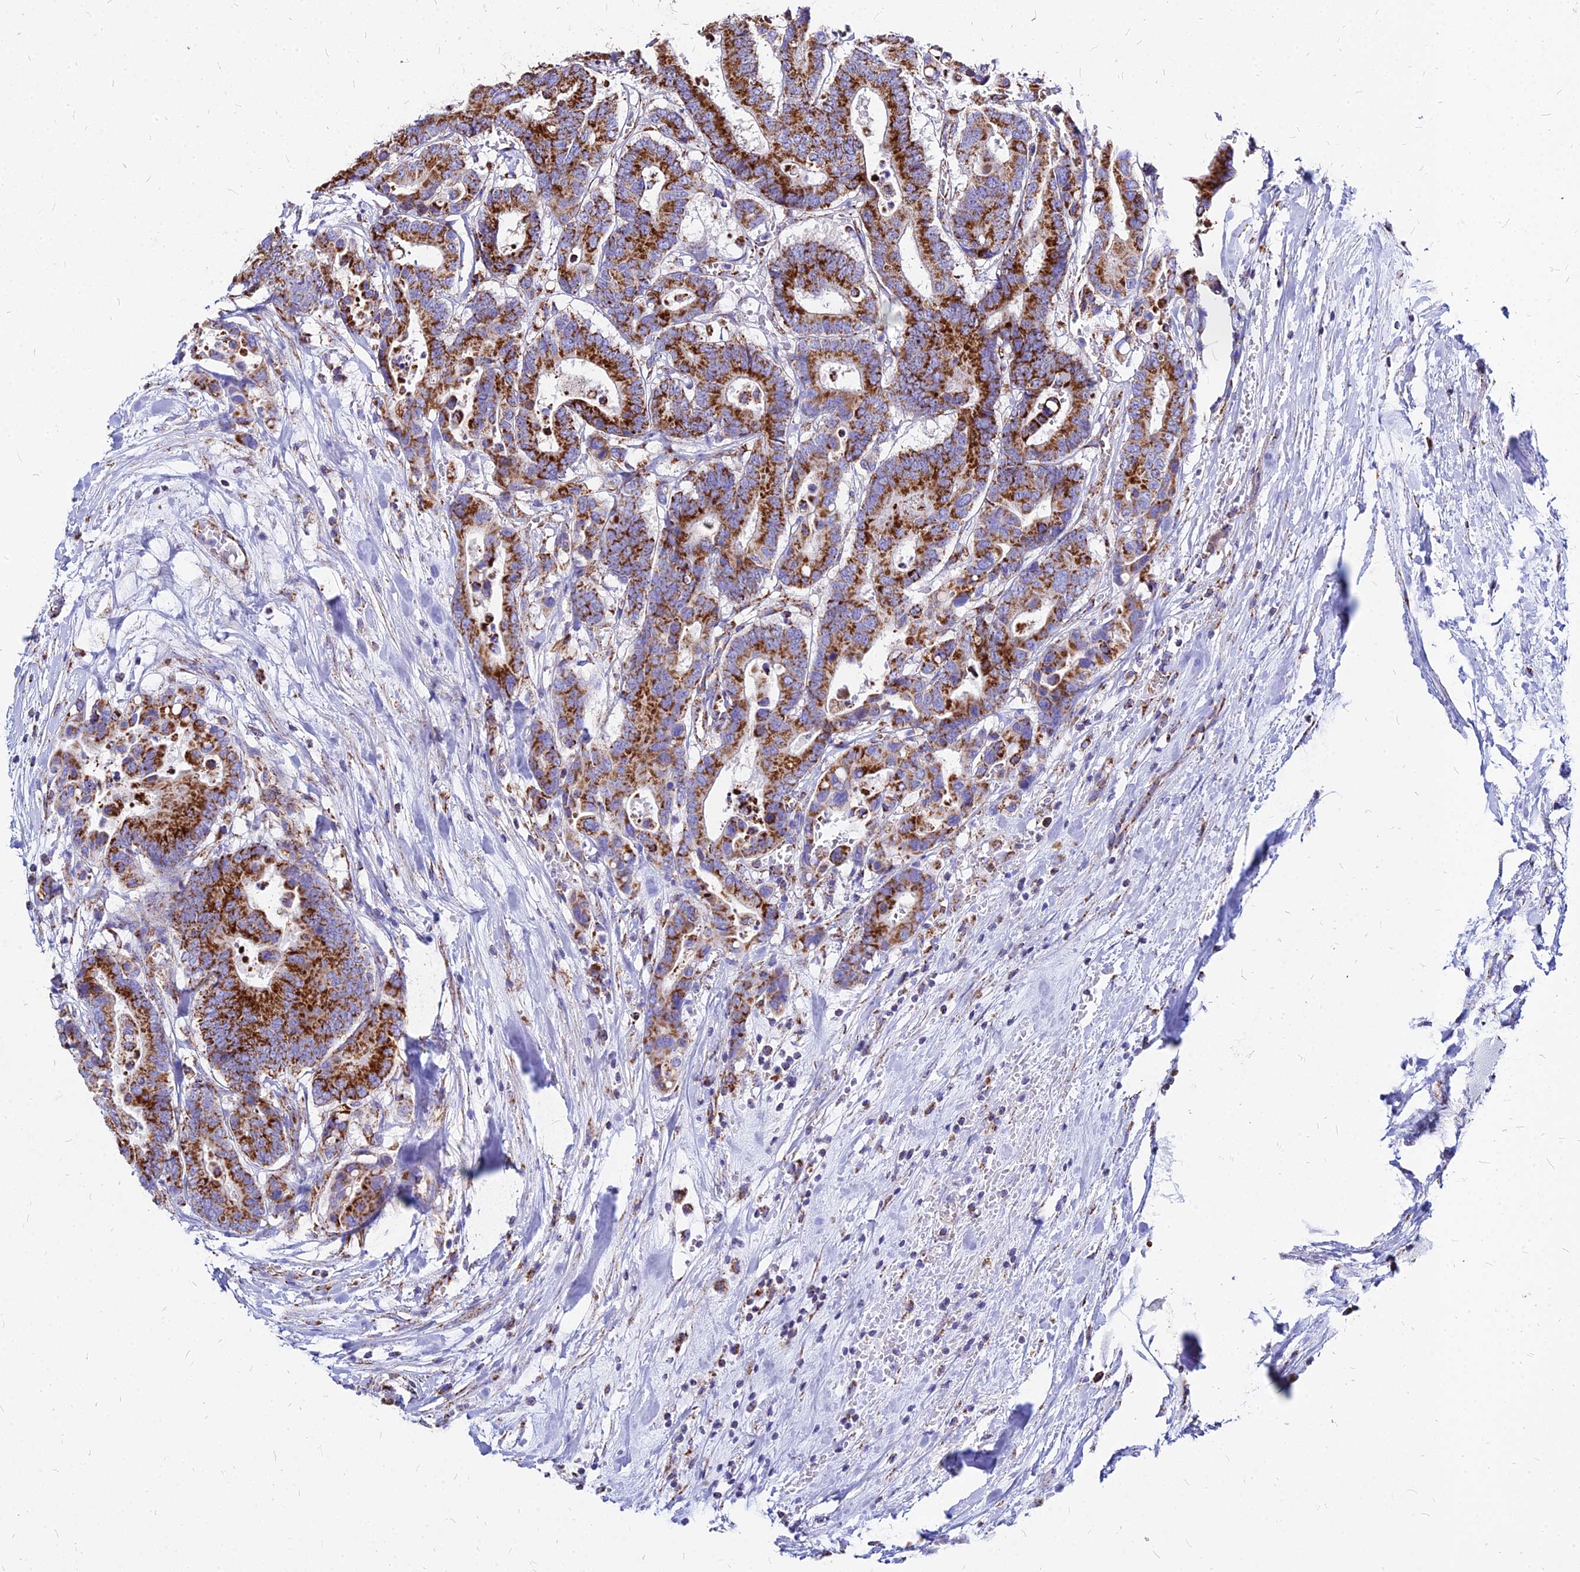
{"staining": {"intensity": "strong", "quantity": ">75%", "location": "cytoplasmic/membranous"}, "tissue": "colorectal cancer", "cell_type": "Tumor cells", "image_type": "cancer", "snomed": [{"axis": "morphology", "description": "Normal tissue, NOS"}, {"axis": "morphology", "description": "Adenocarcinoma, NOS"}, {"axis": "topography", "description": "Colon"}], "caption": "The micrograph demonstrates immunohistochemical staining of colorectal cancer (adenocarcinoma). There is strong cytoplasmic/membranous expression is identified in about >75% of tumor cells. (IHC, brightfield microscopy, high magnification).", "gene": "DLD", "patient": {"sex": "male", "age": 82}}